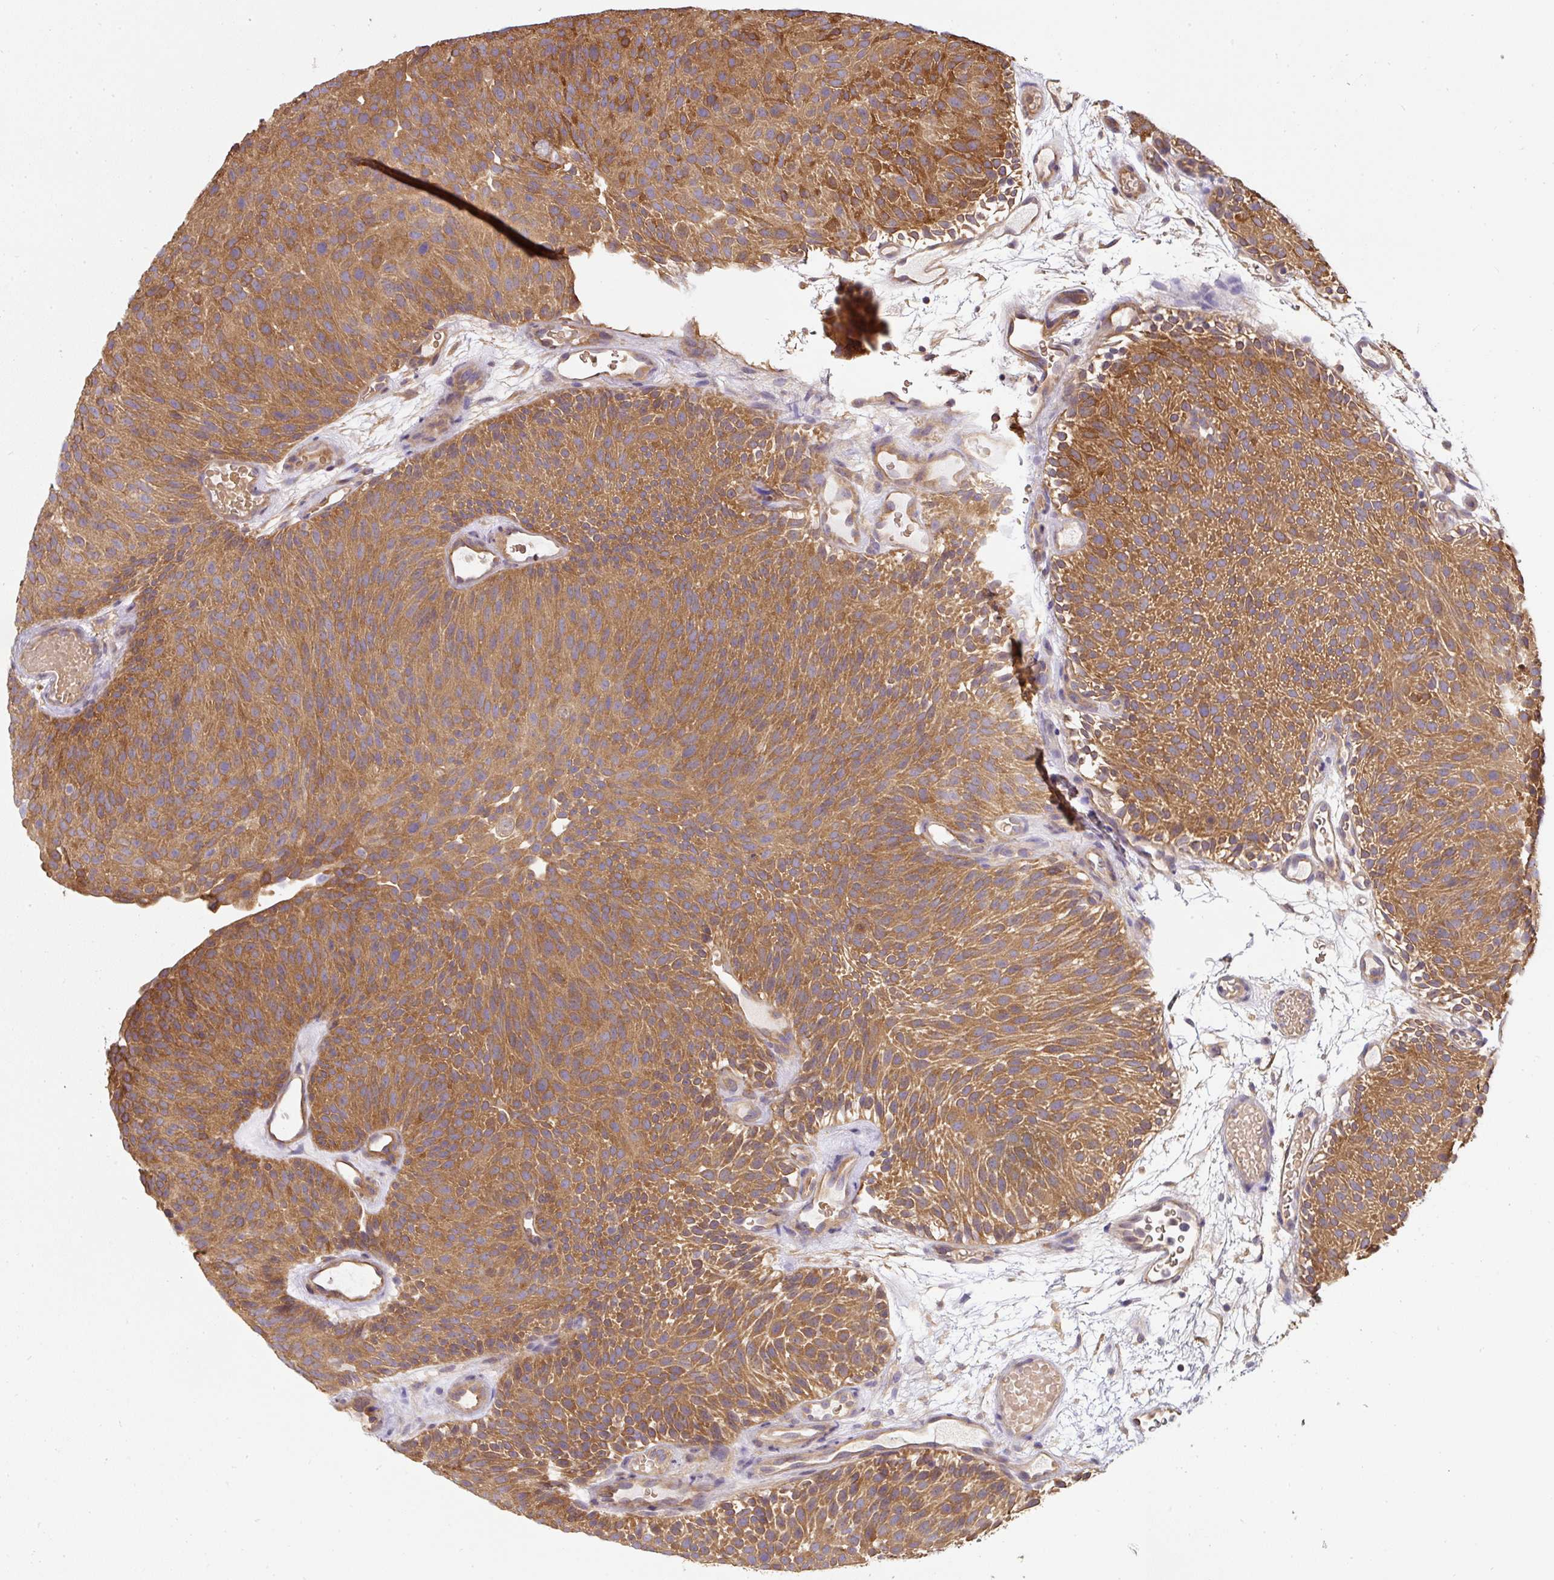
{"staining": {"intensity": "moderate", "quantity": ">75%", "location": "cytoplasmic/membranous"}, "tissue": "urothelial cancer", "cell_type": "Tumor cells", "image_type": "cancer", "snomed": [{"axis": "morphology", "description": "Urothelial carcinoma, Low grade"}, {"axis": "topography", "description": "Urinary bladder"}], "caption": "Protein positivity by immunohistochemistry (IHC) displays moderate cytoplasmic/membranous expression in about >75% of tumor cells in urothelial carcinoma (low-grade).", "gene": "ST13", "patient": {"sex": "male", "age": 78}}